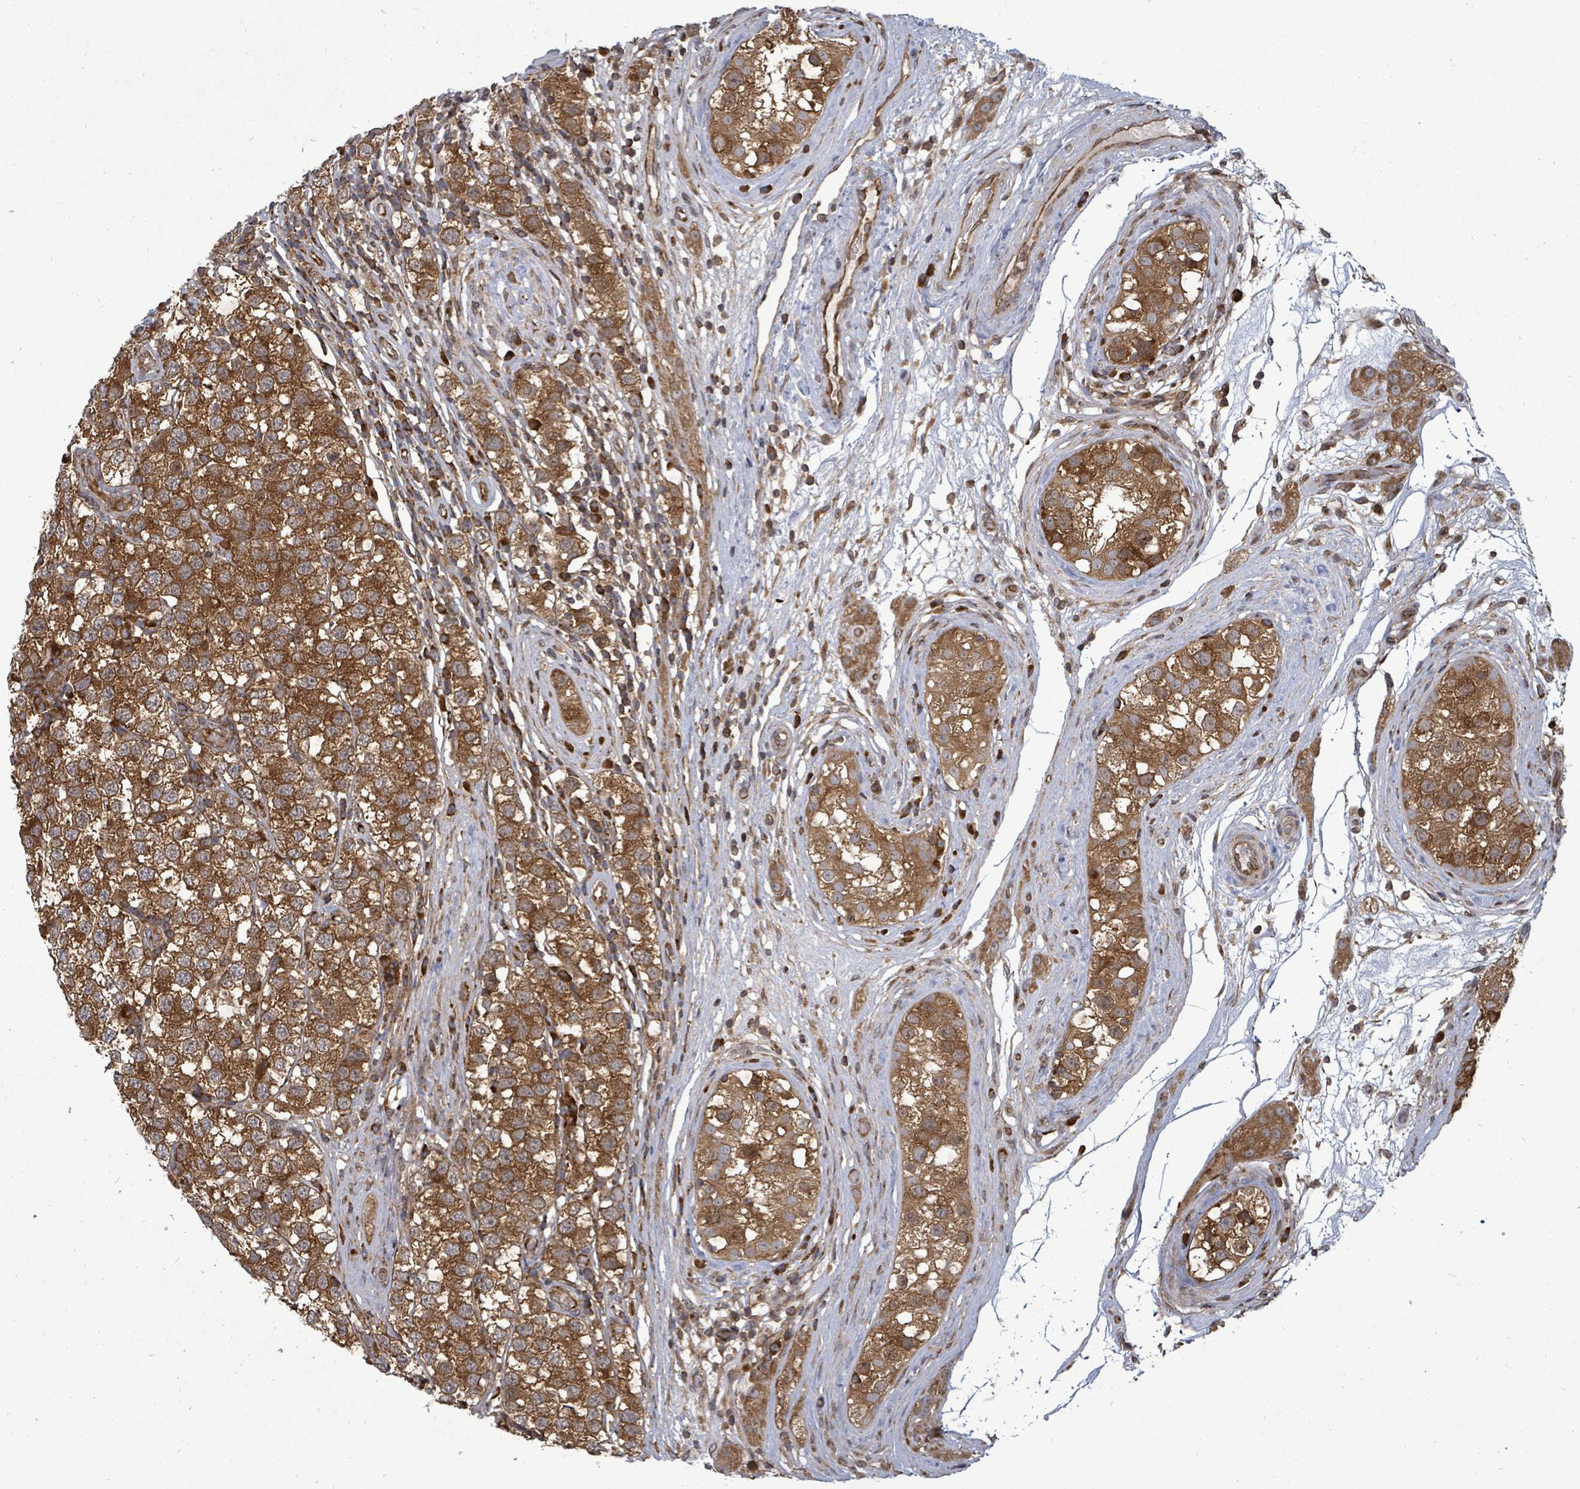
{"staining": {"intensity": "strong", "quantity": ">75%", "location": "cytoplasmic/membranous"}, "tissue": "testis cancer", "cell_type": "Tumor cells", "image_type": "cancer", "snomed": [{"axis": "morphology", "description": "Seminoma, NOS"}, {"axis": "topography", "description": "Testis"}], "caption": "Strong cytoplasmic/membranous staining for a protein is present in about >75% of tumor cells of testis cancer using immunohistochemistry.", "gene": "EIF3C", "patient": {"sex": "male", "age": 34}}